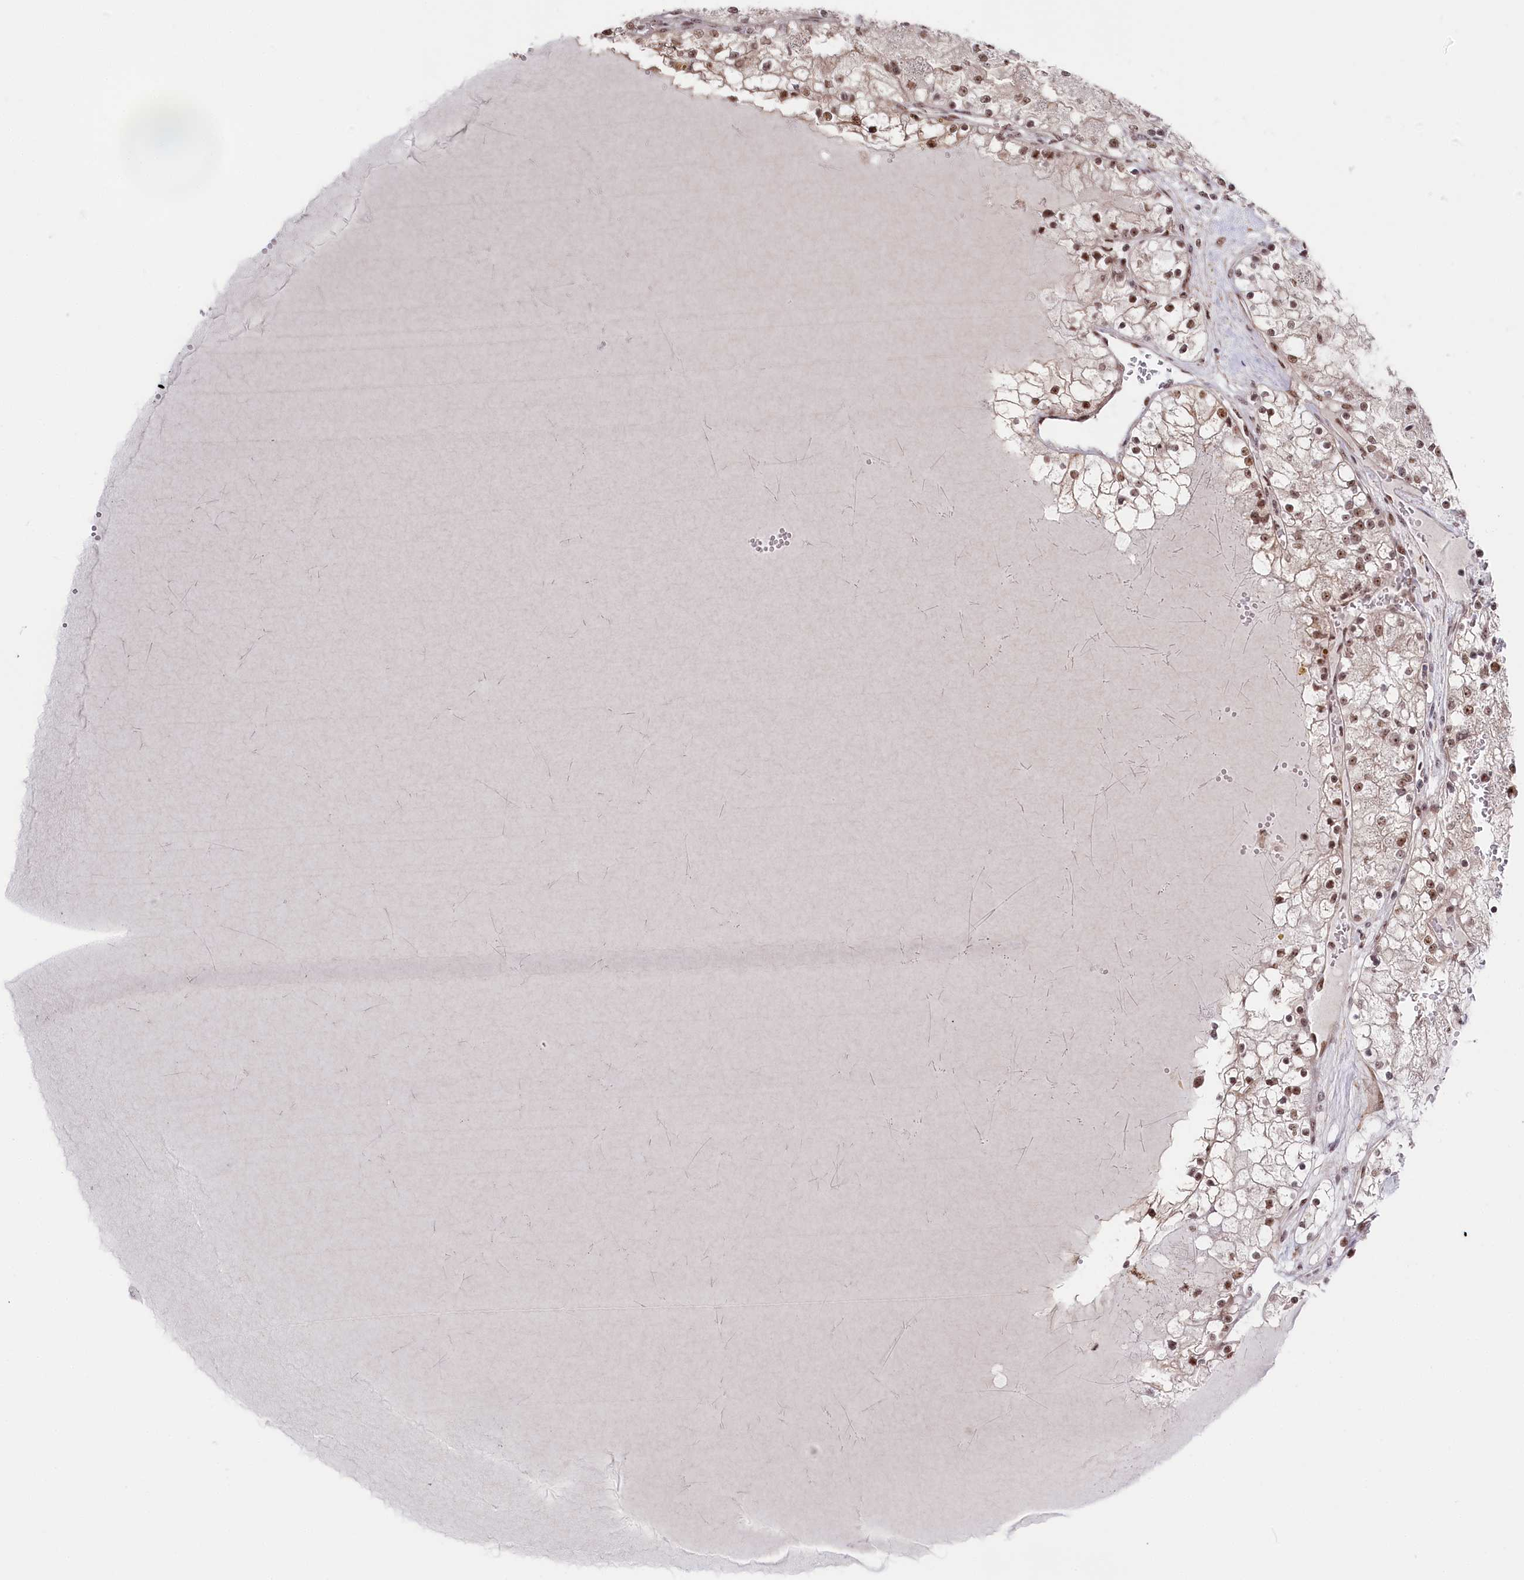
{"staining": {"intensity": "moderate", "quantity": ">75%", "location": "nuclear"}, "tissue": "renal cancer", "cell_type": "Tumor cells", "image_type": "cancer", "snomed": [{"axis": "morphology", "description": "Normal tissue, NOS"}, {"axis": "morphology", "description": "Adenocarcinoma, NOS"}, {"axis": "topography", "description": "Kidney"}], "caption": "This is an image of immunohistochemistry staining of renal cancer, which shows moderate positivity in the nuclear of tumor cells.", "gene": "POLR2H", "patient": {"sex": "male", "age": 68}}